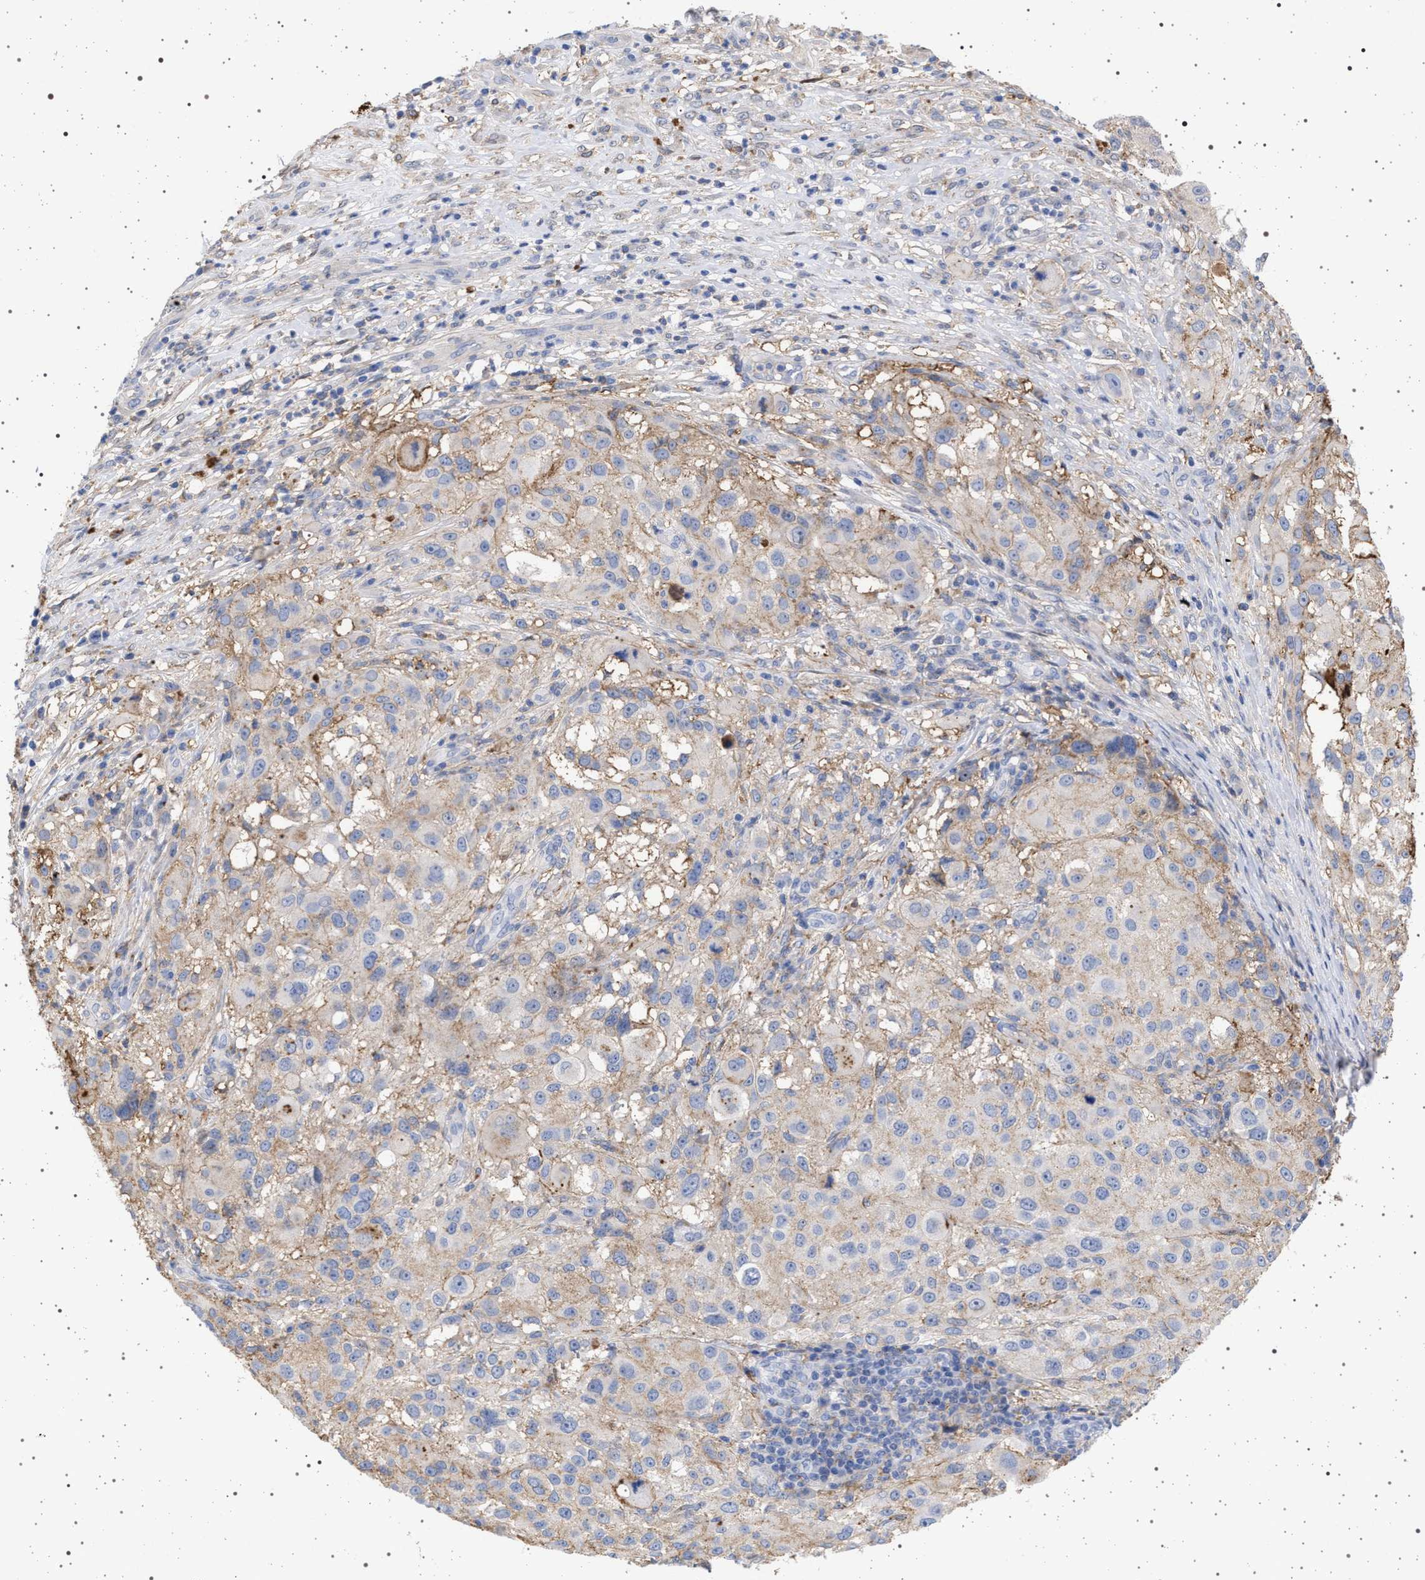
{"staining": {"intensity": "weak", "quantity": "<25%", "location": "cytoplasmic/membranous"}, "tissue": "melanoma", "cell_type": "Tumor cells", "image_type": "cancer", "snomed": [{"axis": "morphology", "description": "Necrosis, NOS"}, {"axis": "morphology", "description": "Malignant melanoma, NOS"}, {"axis": "topography", "description": "Skin"}], "caption": "High power microscopy histopathology image of an immunohistochemistry (IHC) image of melanoma, revealing no significant expression in tumor cells. (Brightfield microscopy of DAB immunohistochemistry at high magnification).", "gene": "PLG", "patient": {"sex": "female", "age": 87}}